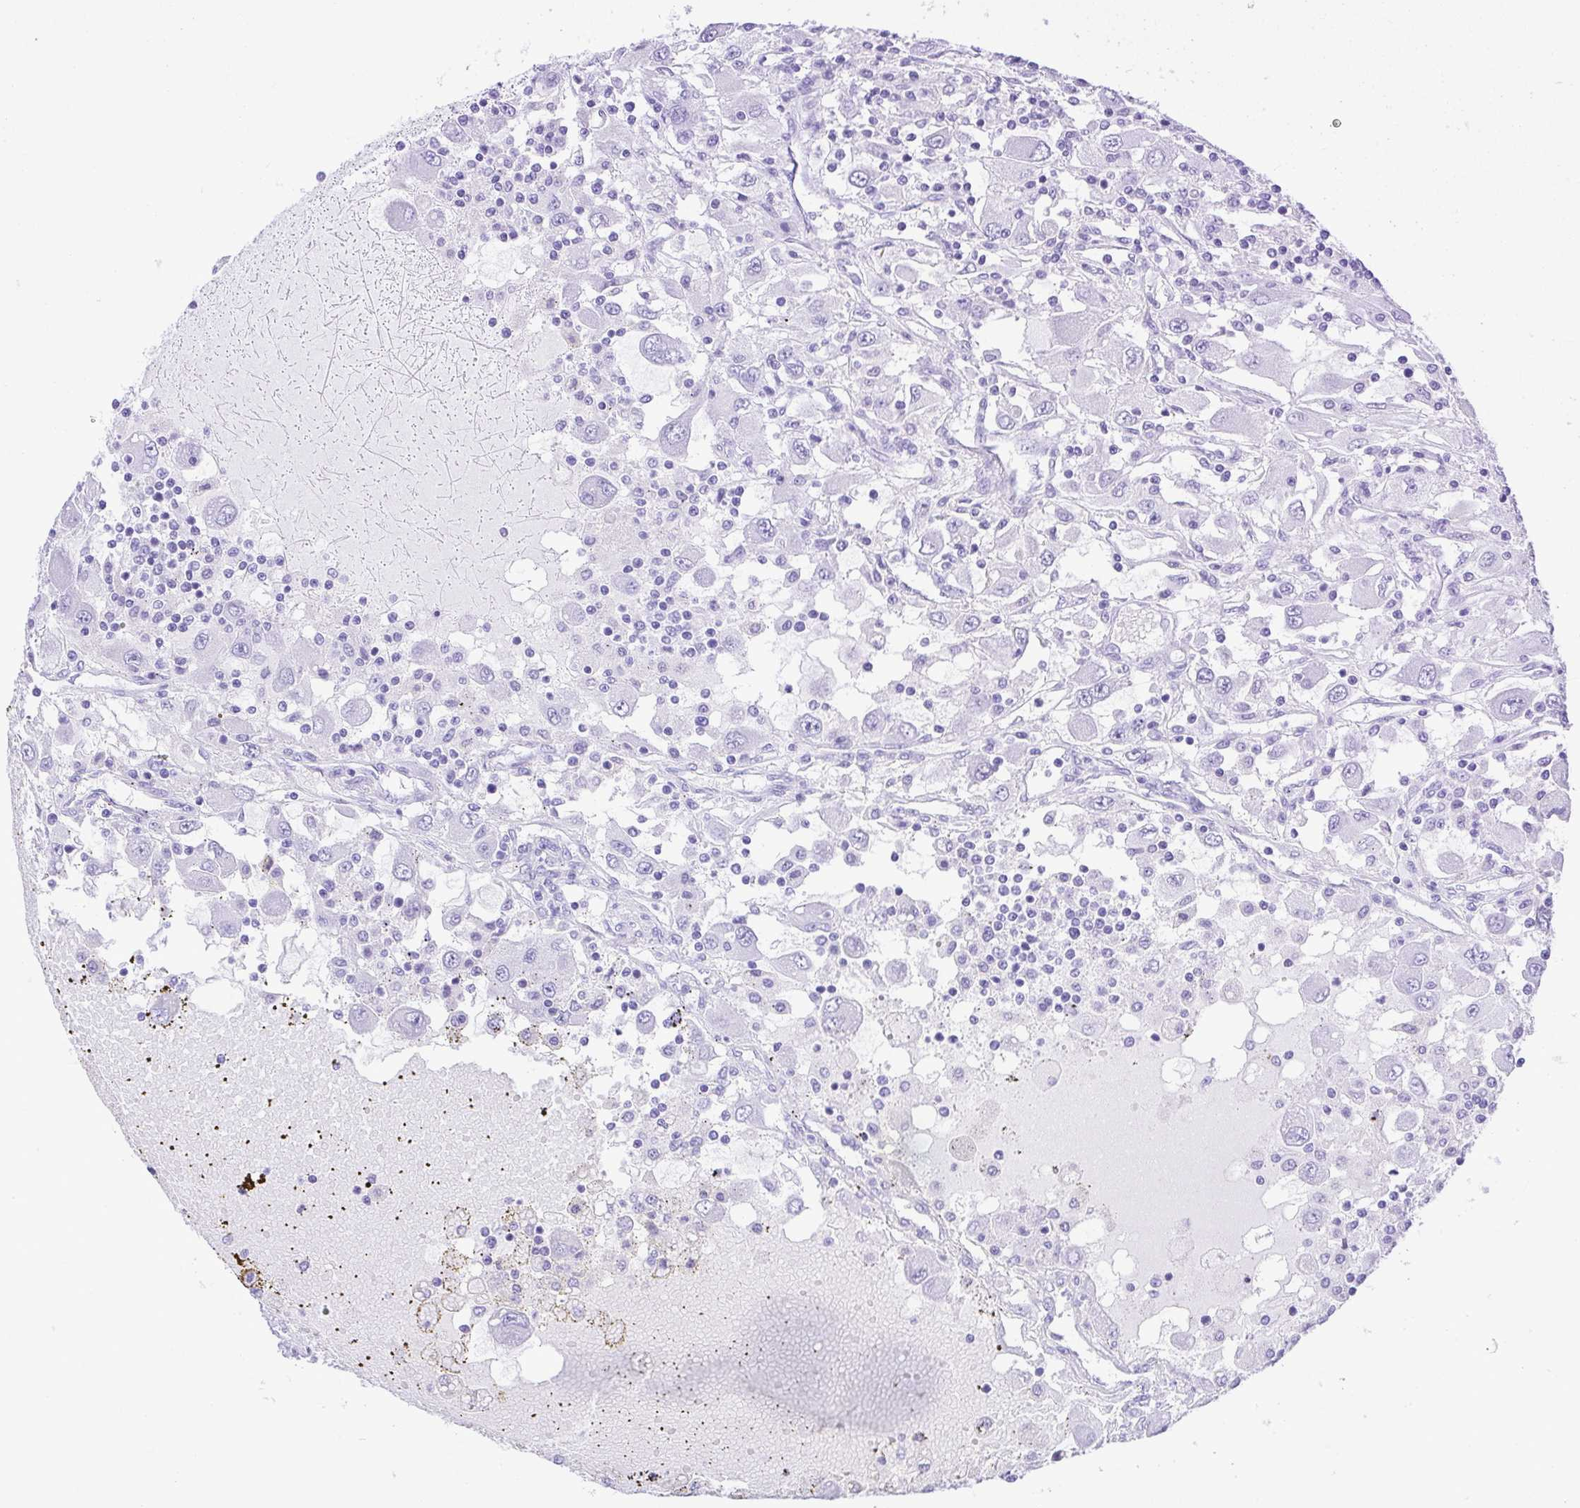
{"staining": {"intensity": "negative", "quantity": "none", "location": "none"}, "tissue": "renal cancer", "cell_type": "Tumor cells", "image_type": "cancer", "snomed": [{"axis": "morphology", "description": "Adenocarcinoma, NOS"}, {"axis": "topography", "description": "Kidney"}], "caption": "Renal cancer (adenocarcinoma) was stained to show a protein in brown. There is no significant expression in tumor cells.", "gene": "CDSN", "patient": {"sex": "female", "age": 67}}